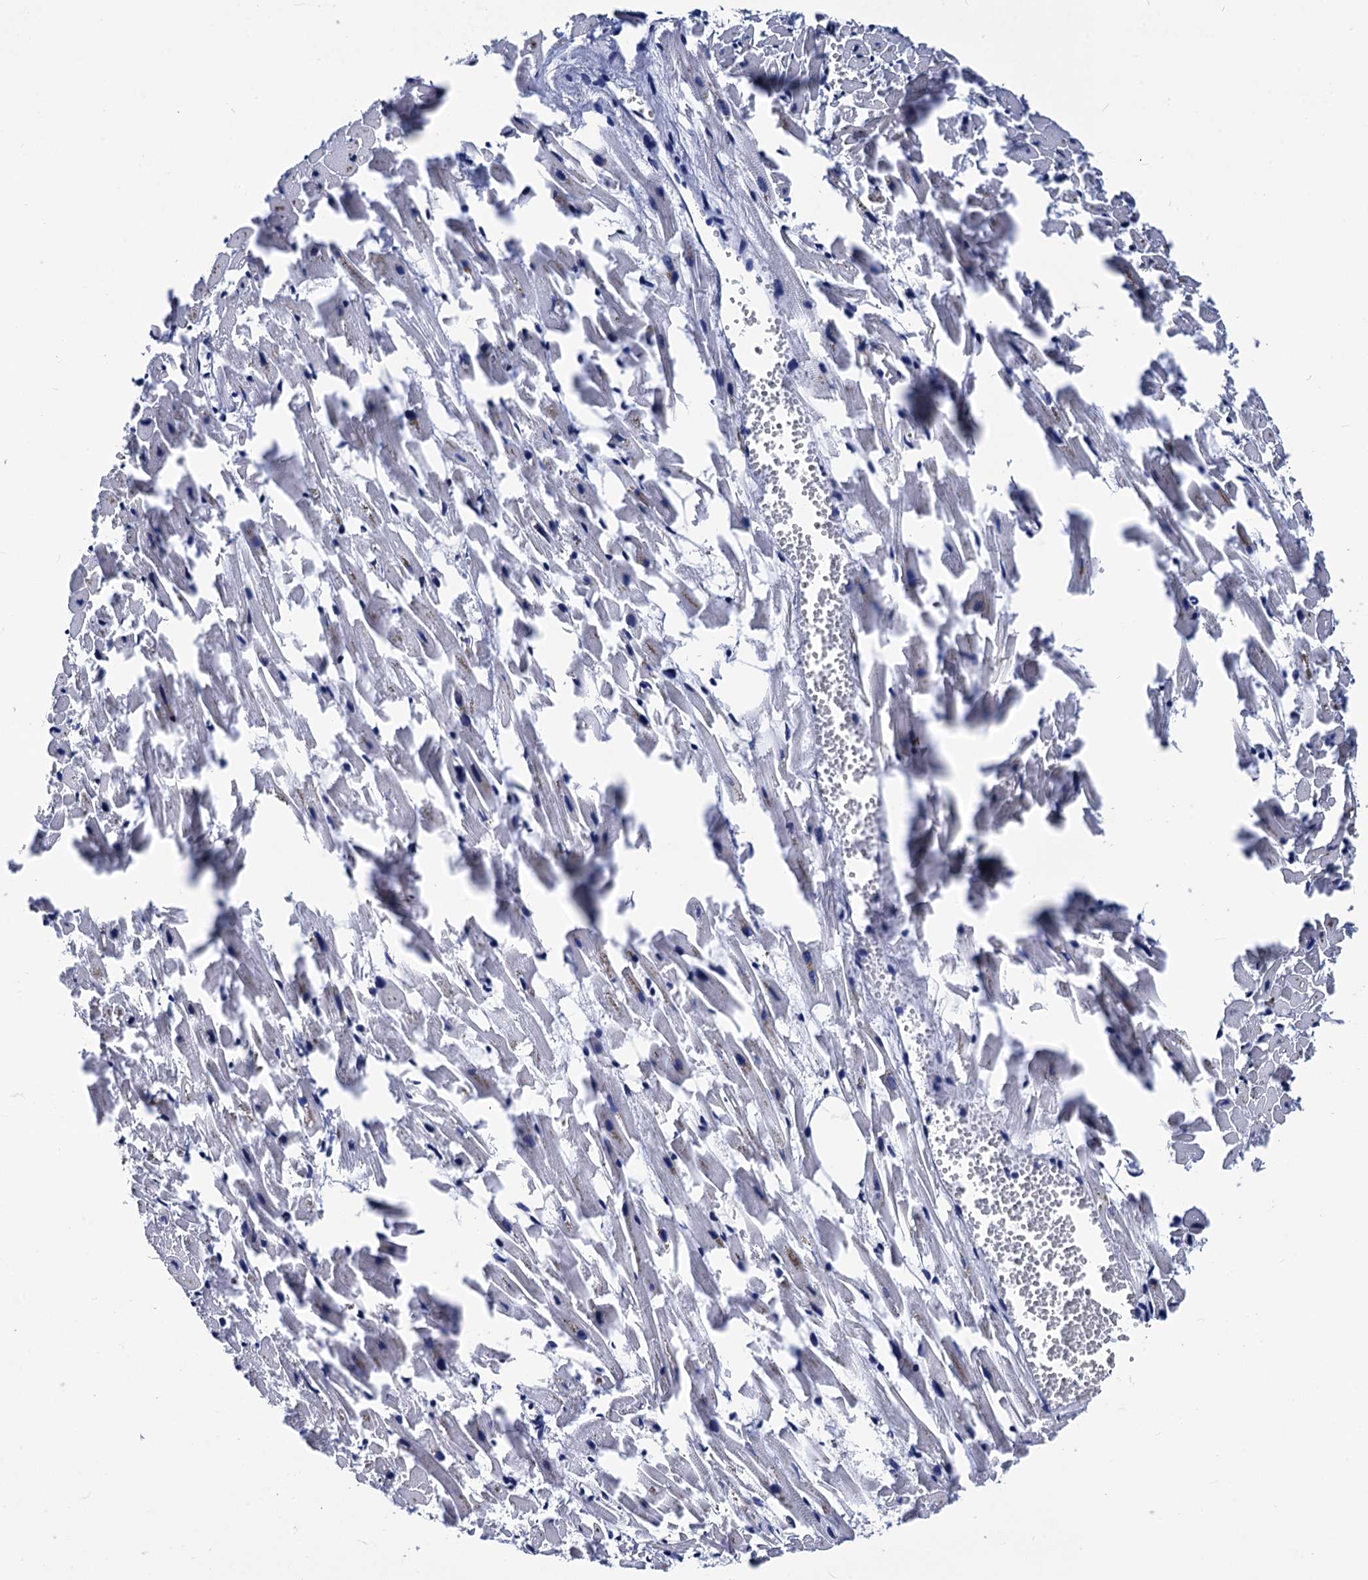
{"staining": {"intensity": "negative", "quantity": "none", "location": "none"}, "tissue": "heart muscle", "cell_type": "Cardiomyocytes", "image_type": "normal", "snomed": [{"axis": "morphology", "description": "Normal tissue, NOS"}, {"axis": "topography", "description": "Heart"}], "caption": "This histopathology image is of normal heart muscle stained with immunohistochemistry (IHC) to label a protein in brown with the nuclei are counter-stained blue. There is no positivity in cardiomyocytes. (Stains: DAB (3,3'-diaminobenzidine) IHC with hematoxylin counter stain, Microscopy: brightfield microscopy at high magnification).", "gene": "LRRC30", "patient": {"sex": "female", "age": 64}}